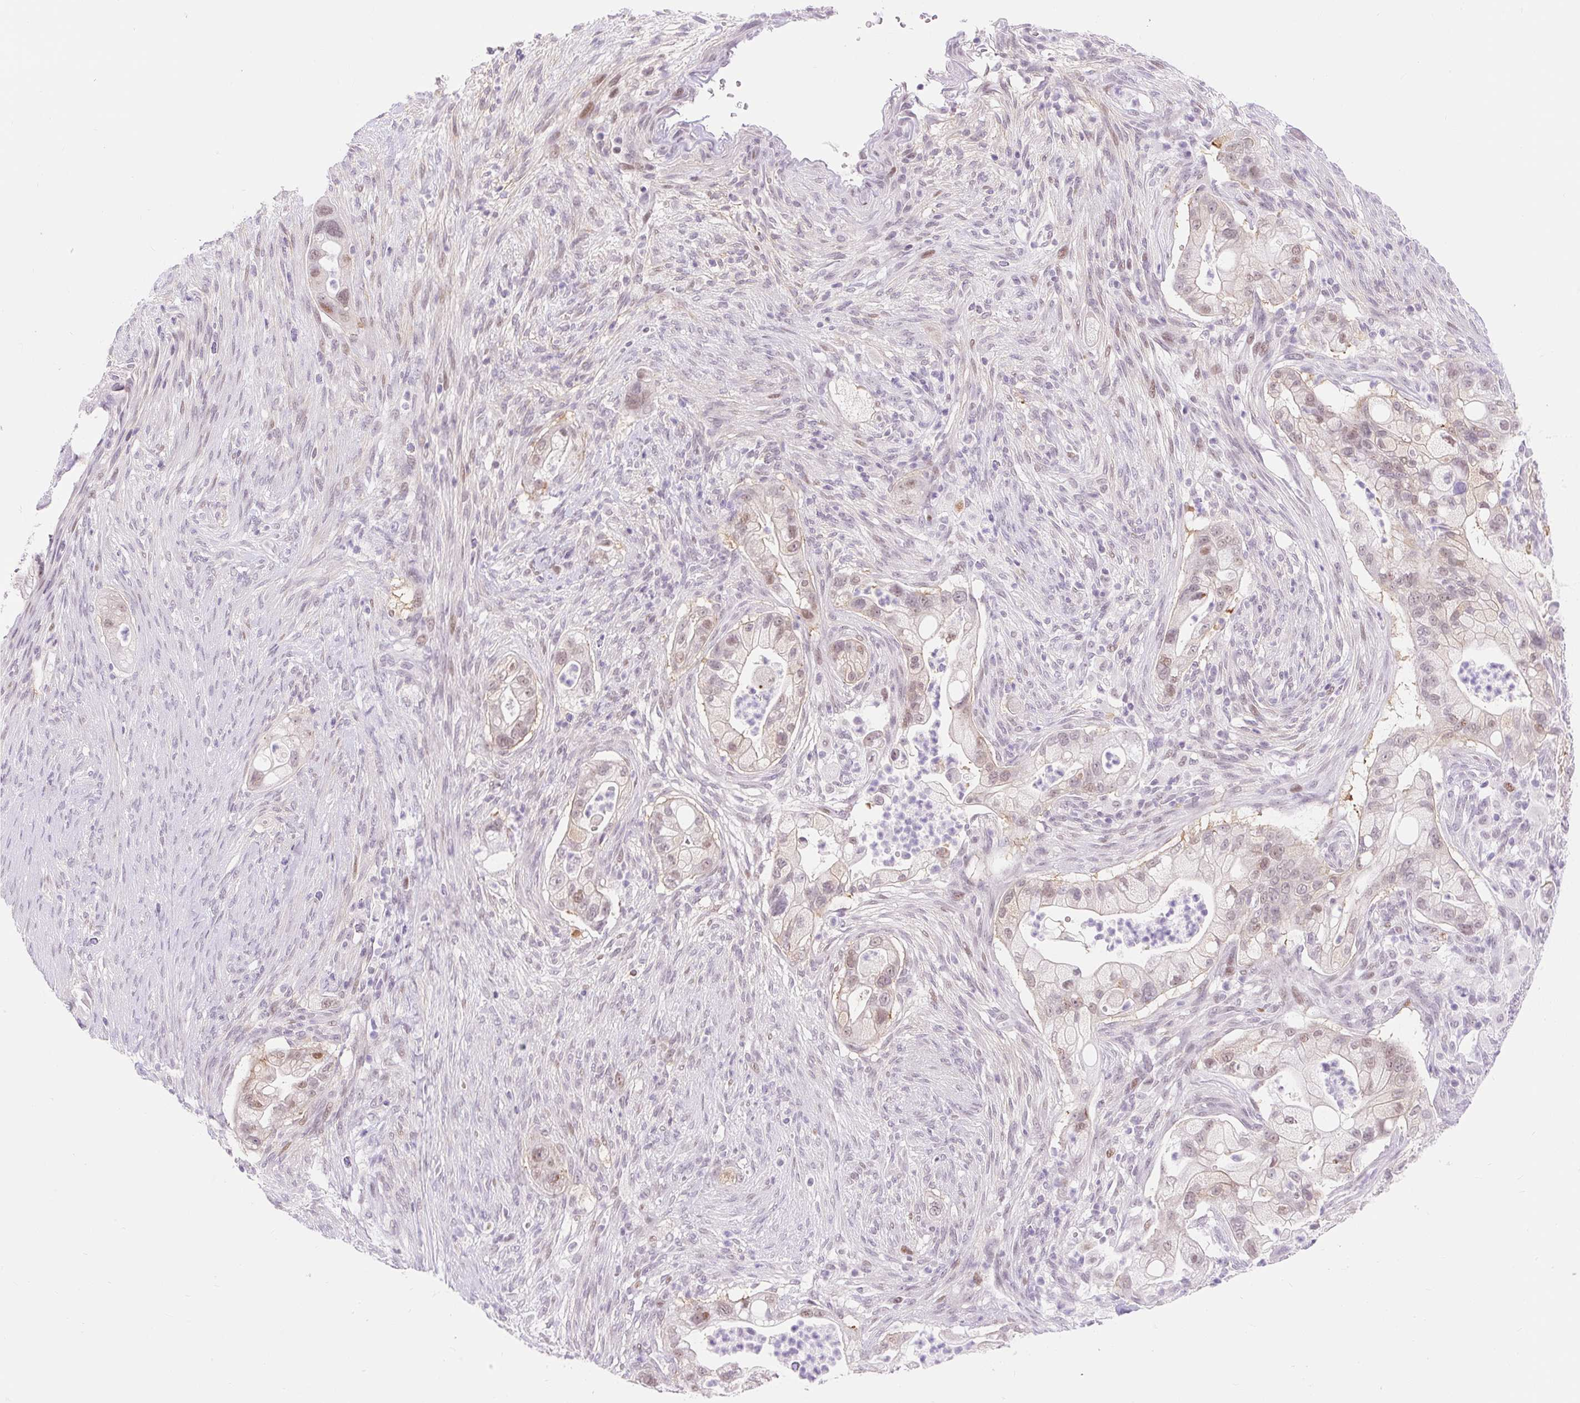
{"staining": {"intensity": "weak", "quantity": "25%-75%", "location": "nuclear"}, "tissue": "pancreatic cancer", "cell_type": "Tumor cells", "image_type": "cancer", "snomed": [{"axis": "morphology", "description": "Adenocarcinoma, NOS"}, {"axis": "topography", "description": "Pancreas"}], "caption": "A micrograph of pancreatic cancer stained for a protein shows weak nuclear brown staining in tumor cells. (brown staining indicates protein expression, while blue staining denotes nuclei).", "gene": "H2BW1", "patient": {"sex": "male", "age": 44}}